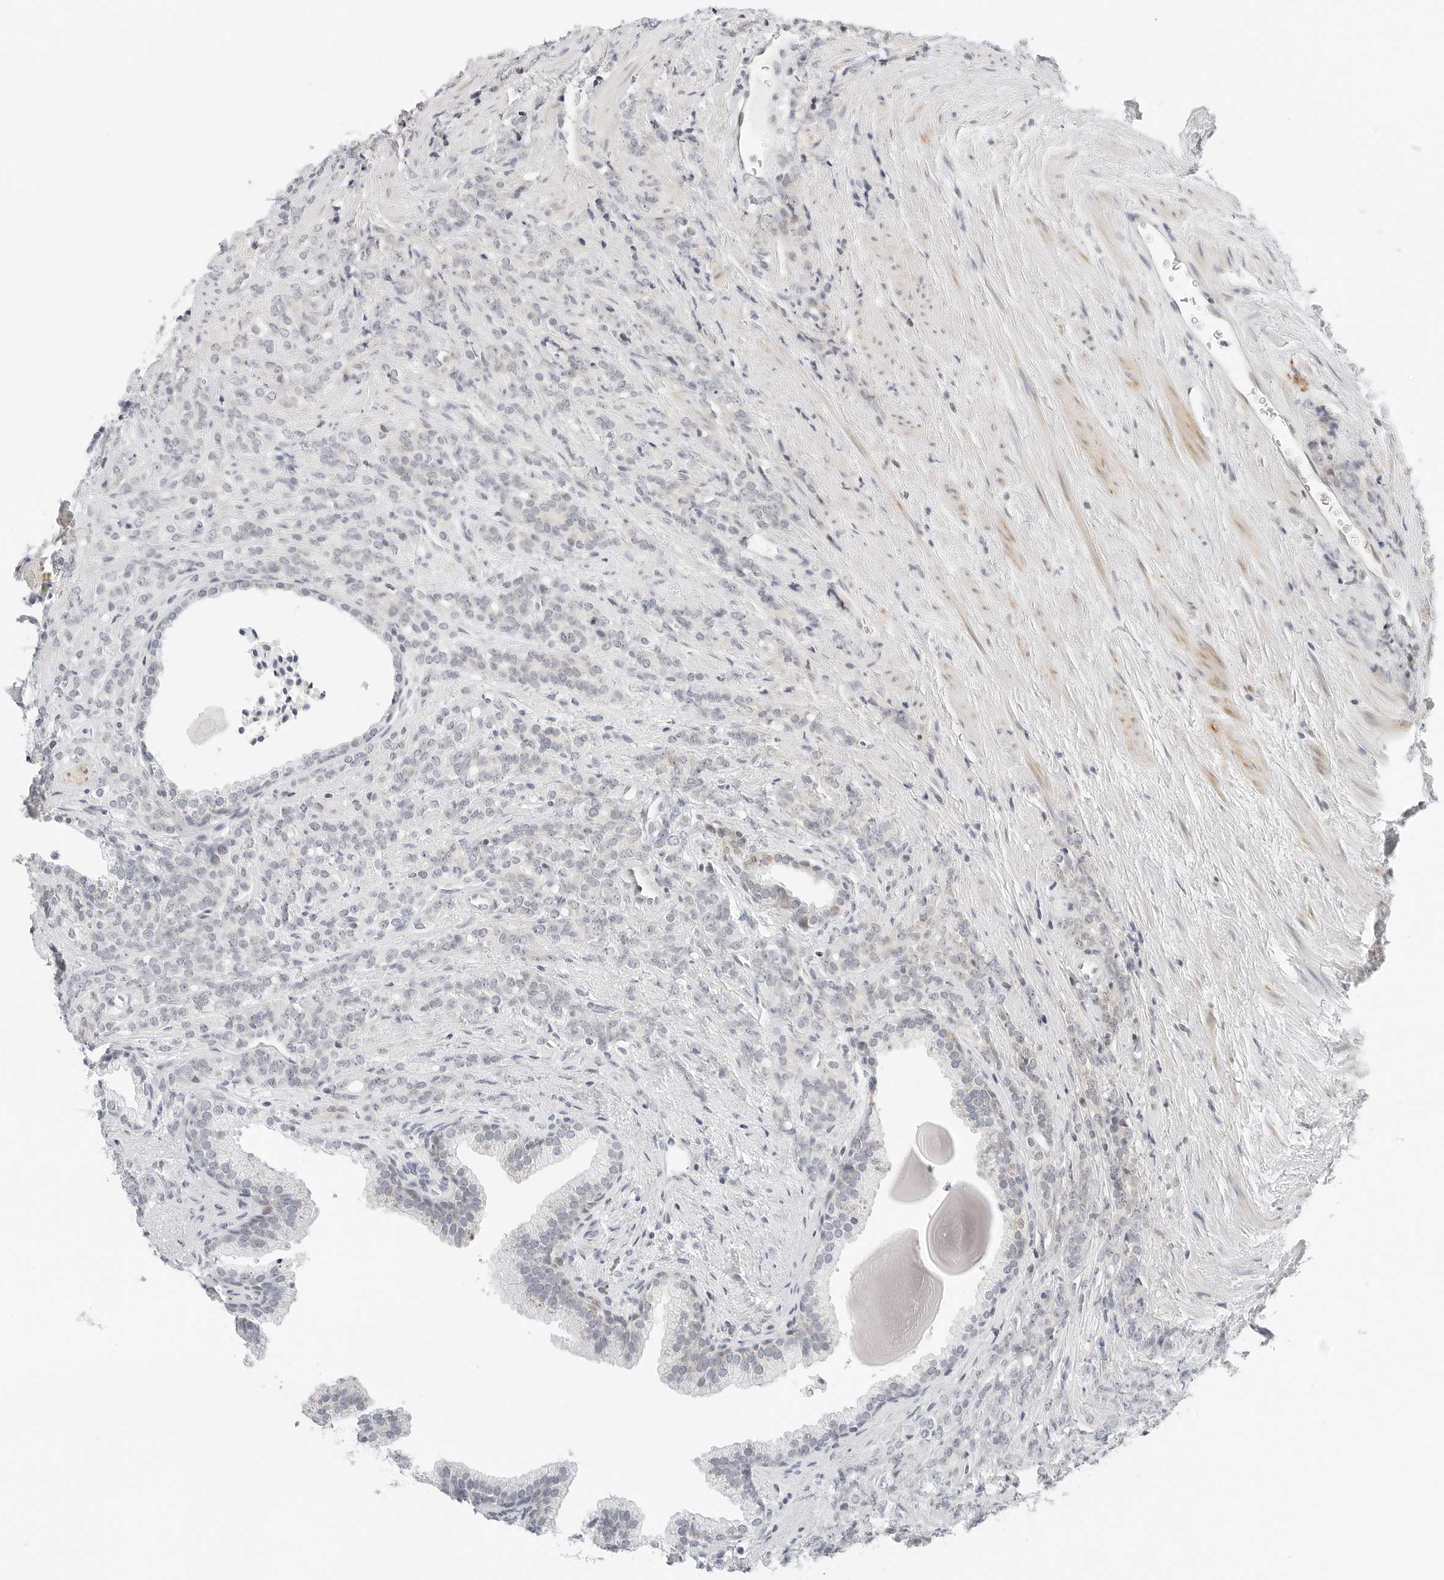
{"staining": {"intensity": "negative", "quantity": "none", "location": "none"}, "tissue": "prostate cancer", "cell_type": "Tumor cells", "image_type": "cancer", "snomed": [{"axis": "morphology", "description": "Adenocarcinoma, High grade"}, {"axis": "topography", "description": "Prostate"}], "caption": "There is no significant positivity in tumor cells of prostate cancer.", "gene": "PARP10", "patient": {"sex": "male", "age": 62}}